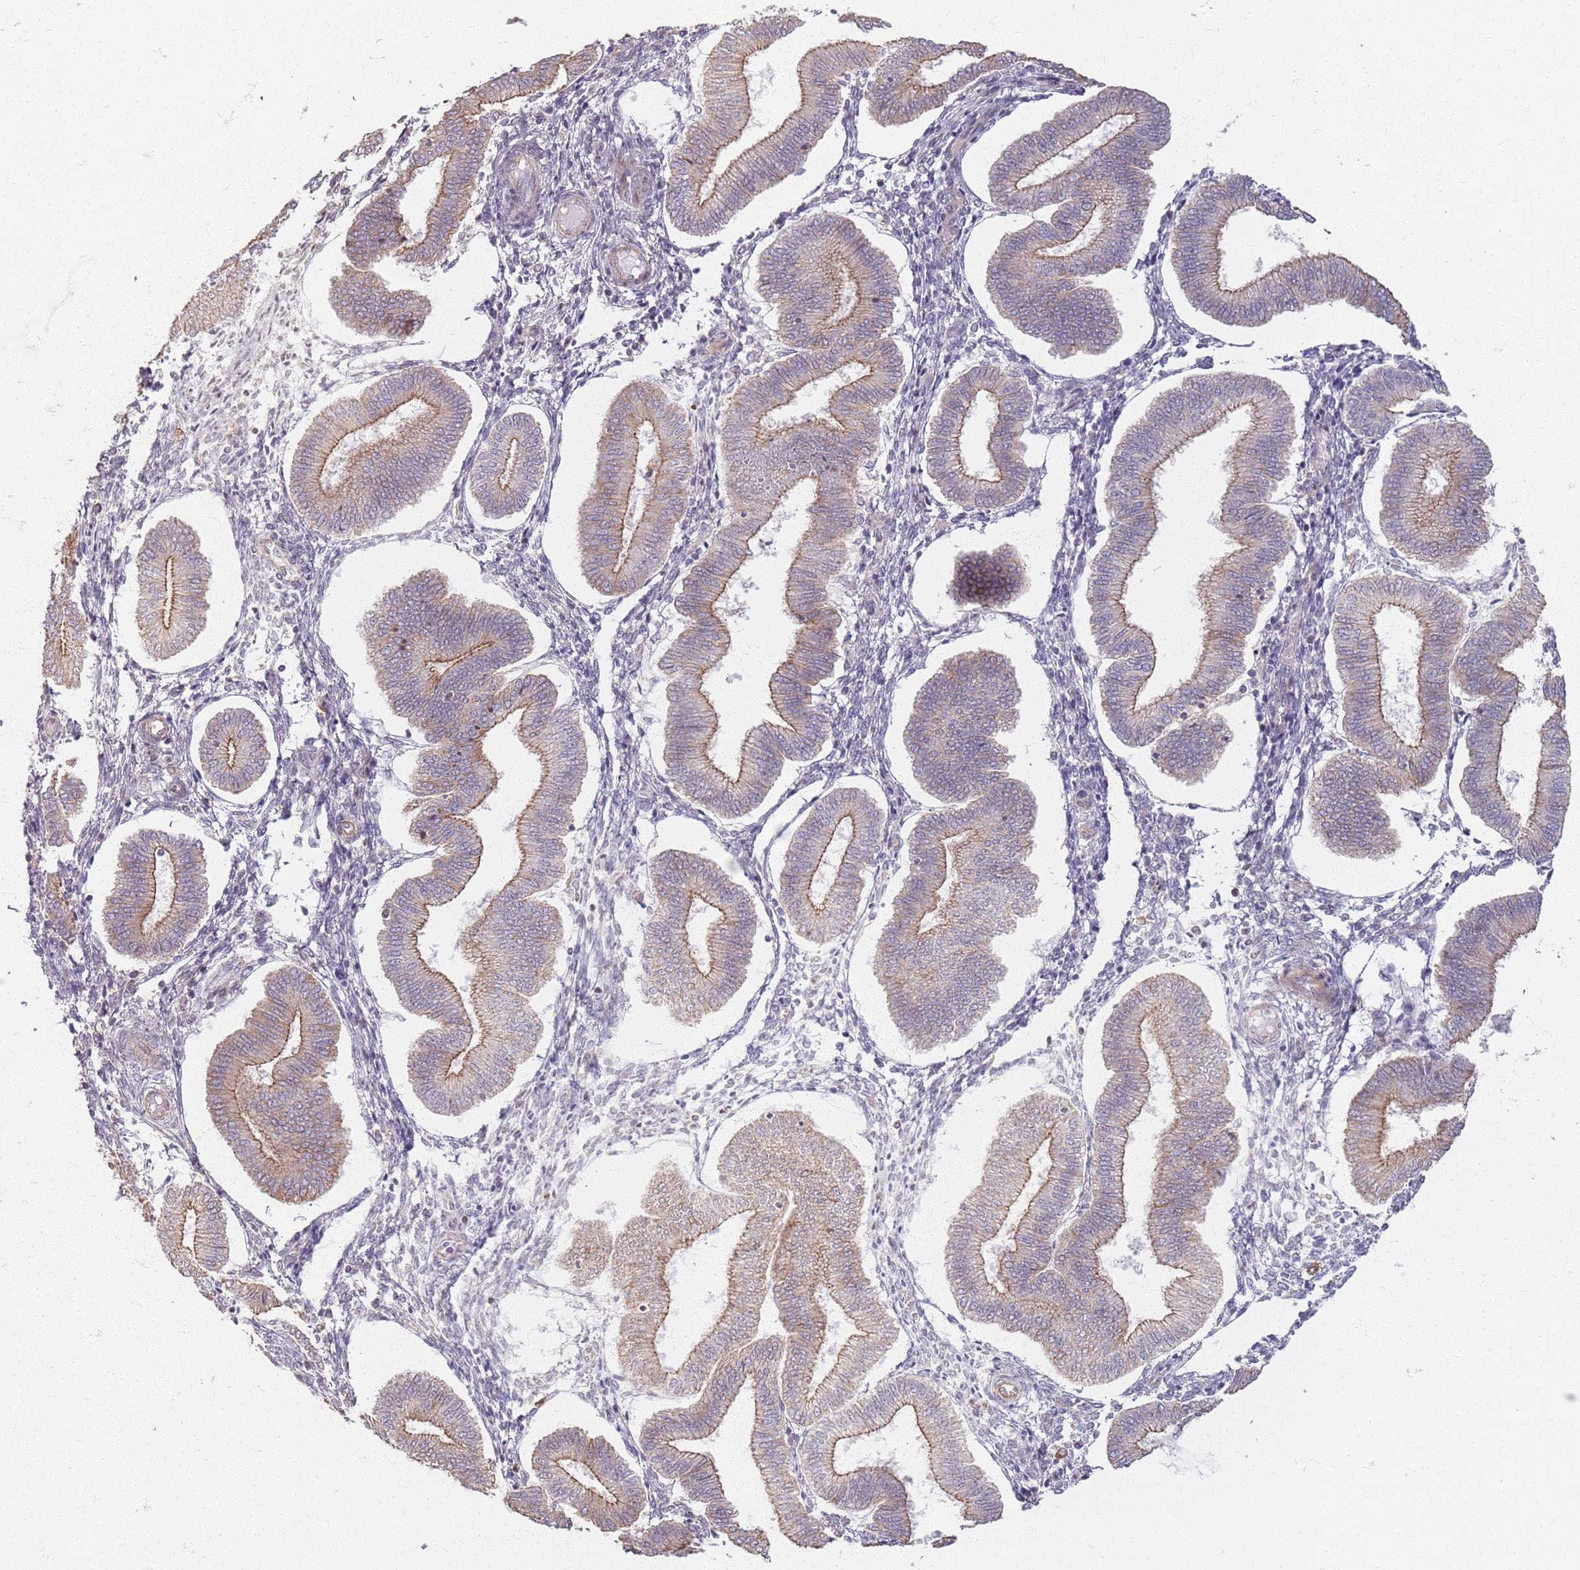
{"staining": {"intensity": "negative", "quantity": "none", "location": "none"}, "tissue": "endometrium", "cell_type": "Cells in endometrial stroma", "image_type": "normal", "snomed": [{"axis": "morphology", "description": "Normal tissue, NOS"}, {"axis": "topography", "description": "Endometrium"}], "caption": "Immunohistochemistry image of unremarkable endometrium: endometrium stained with DAB (3,3'-diaminobenzidine) displays no significant protein expression in cells in endometrial stroma. The staining is performed using DAB (3,3'-diaminobenzidine) brown chromogen with nuclei counter-stained in using hematoxylin.", "gene": "KCNA5", "patient": {"sex": "female", "age": 39}}